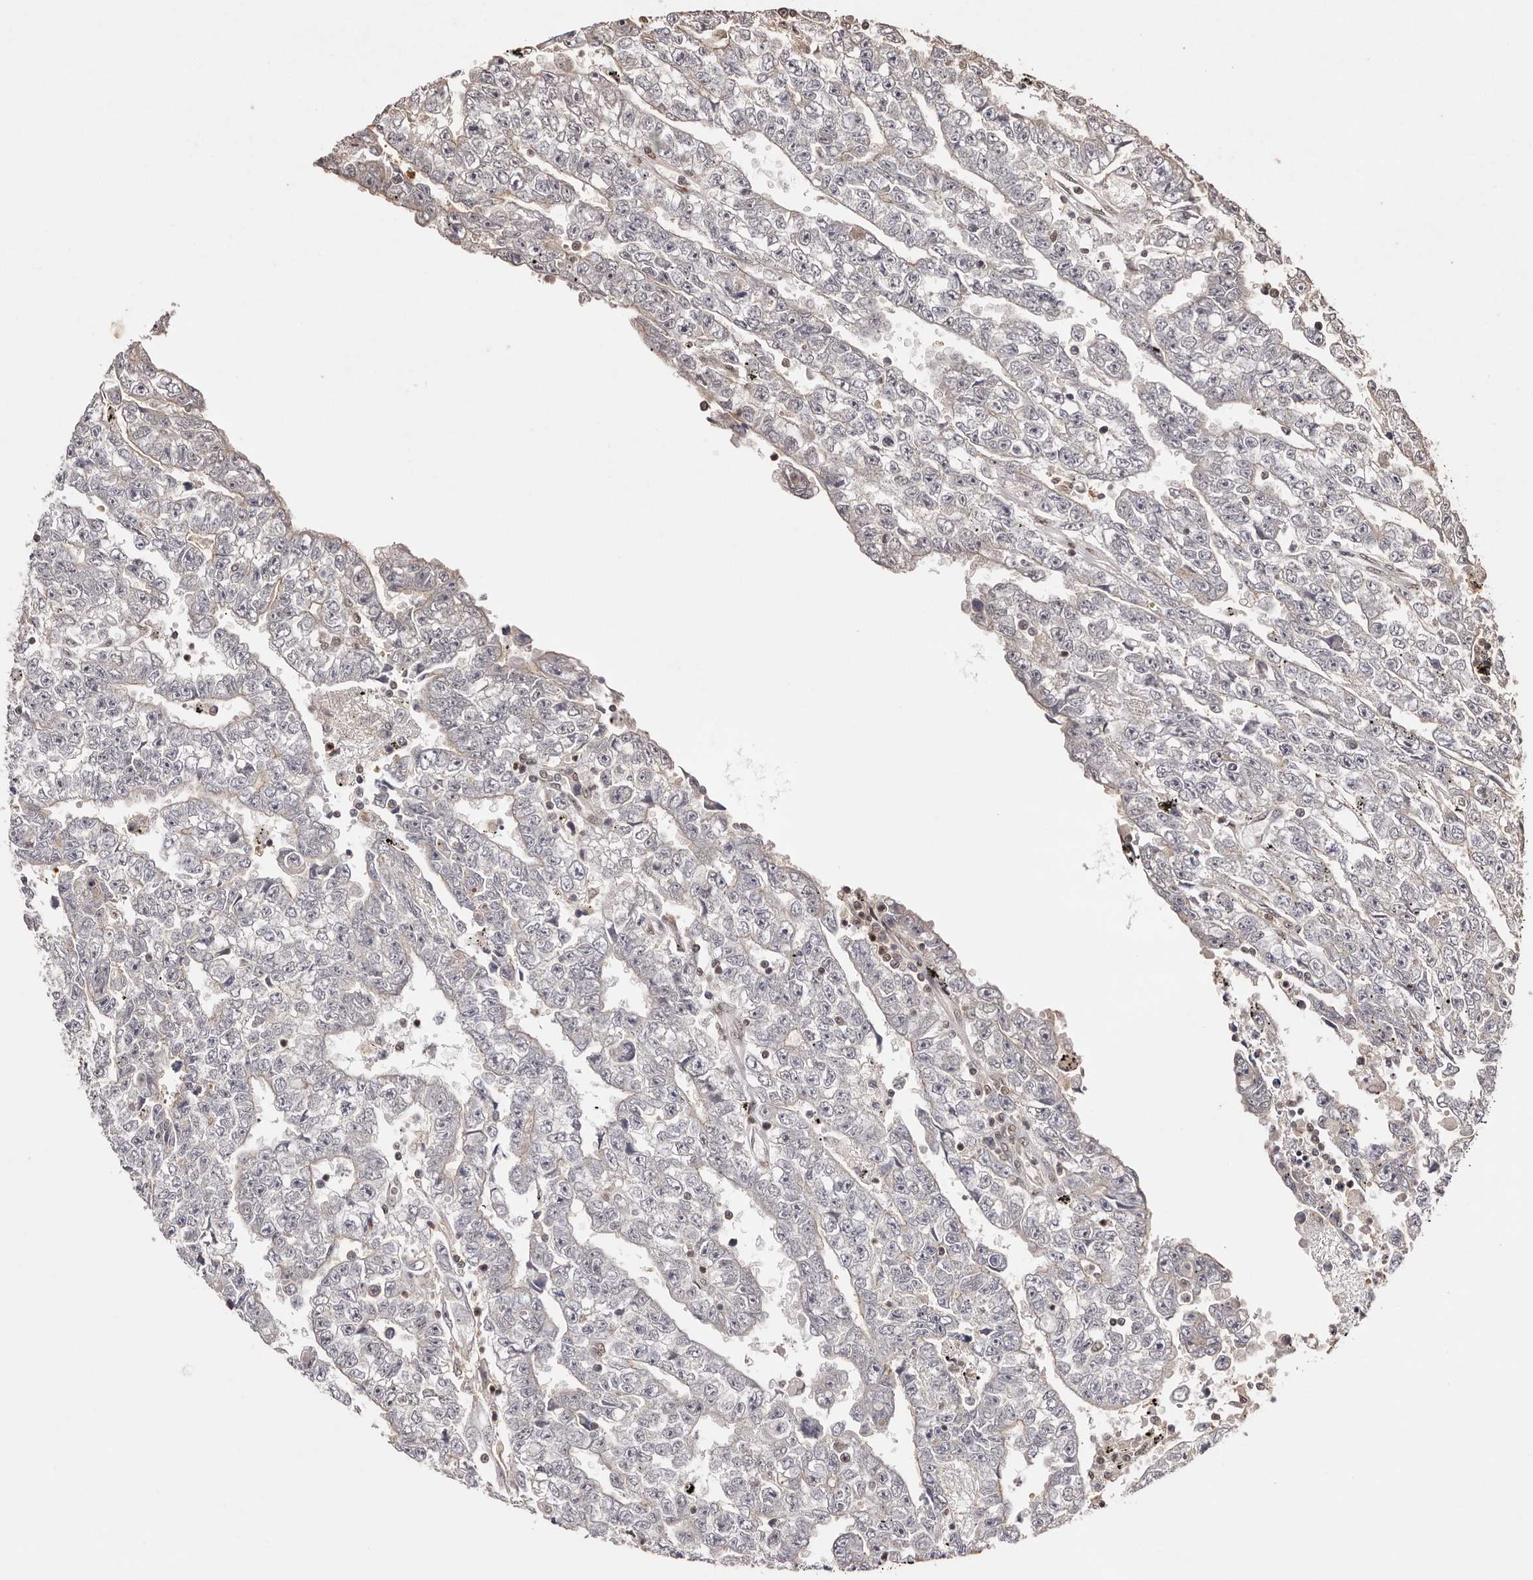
{"staining": {"intensity": "negative", "quantity": "none", "location": "none"}, "tissue": "testis cancer", "cell_type": "Tumor cells", "image_type": "cancer", "snomed": [{"axis": "morphology", "description": "Carcinoma, Embryonal, NOS"}, {"axis": "topography", "description": "Testis"}], "caption": "This is an immunohistochemistry (IHC) micrograph of human testis cancer (embryonal carcinoma). There is no staining in tumor cells.", "gene": "FBXO5", "patient": {"sex": "male", "age": 25}}